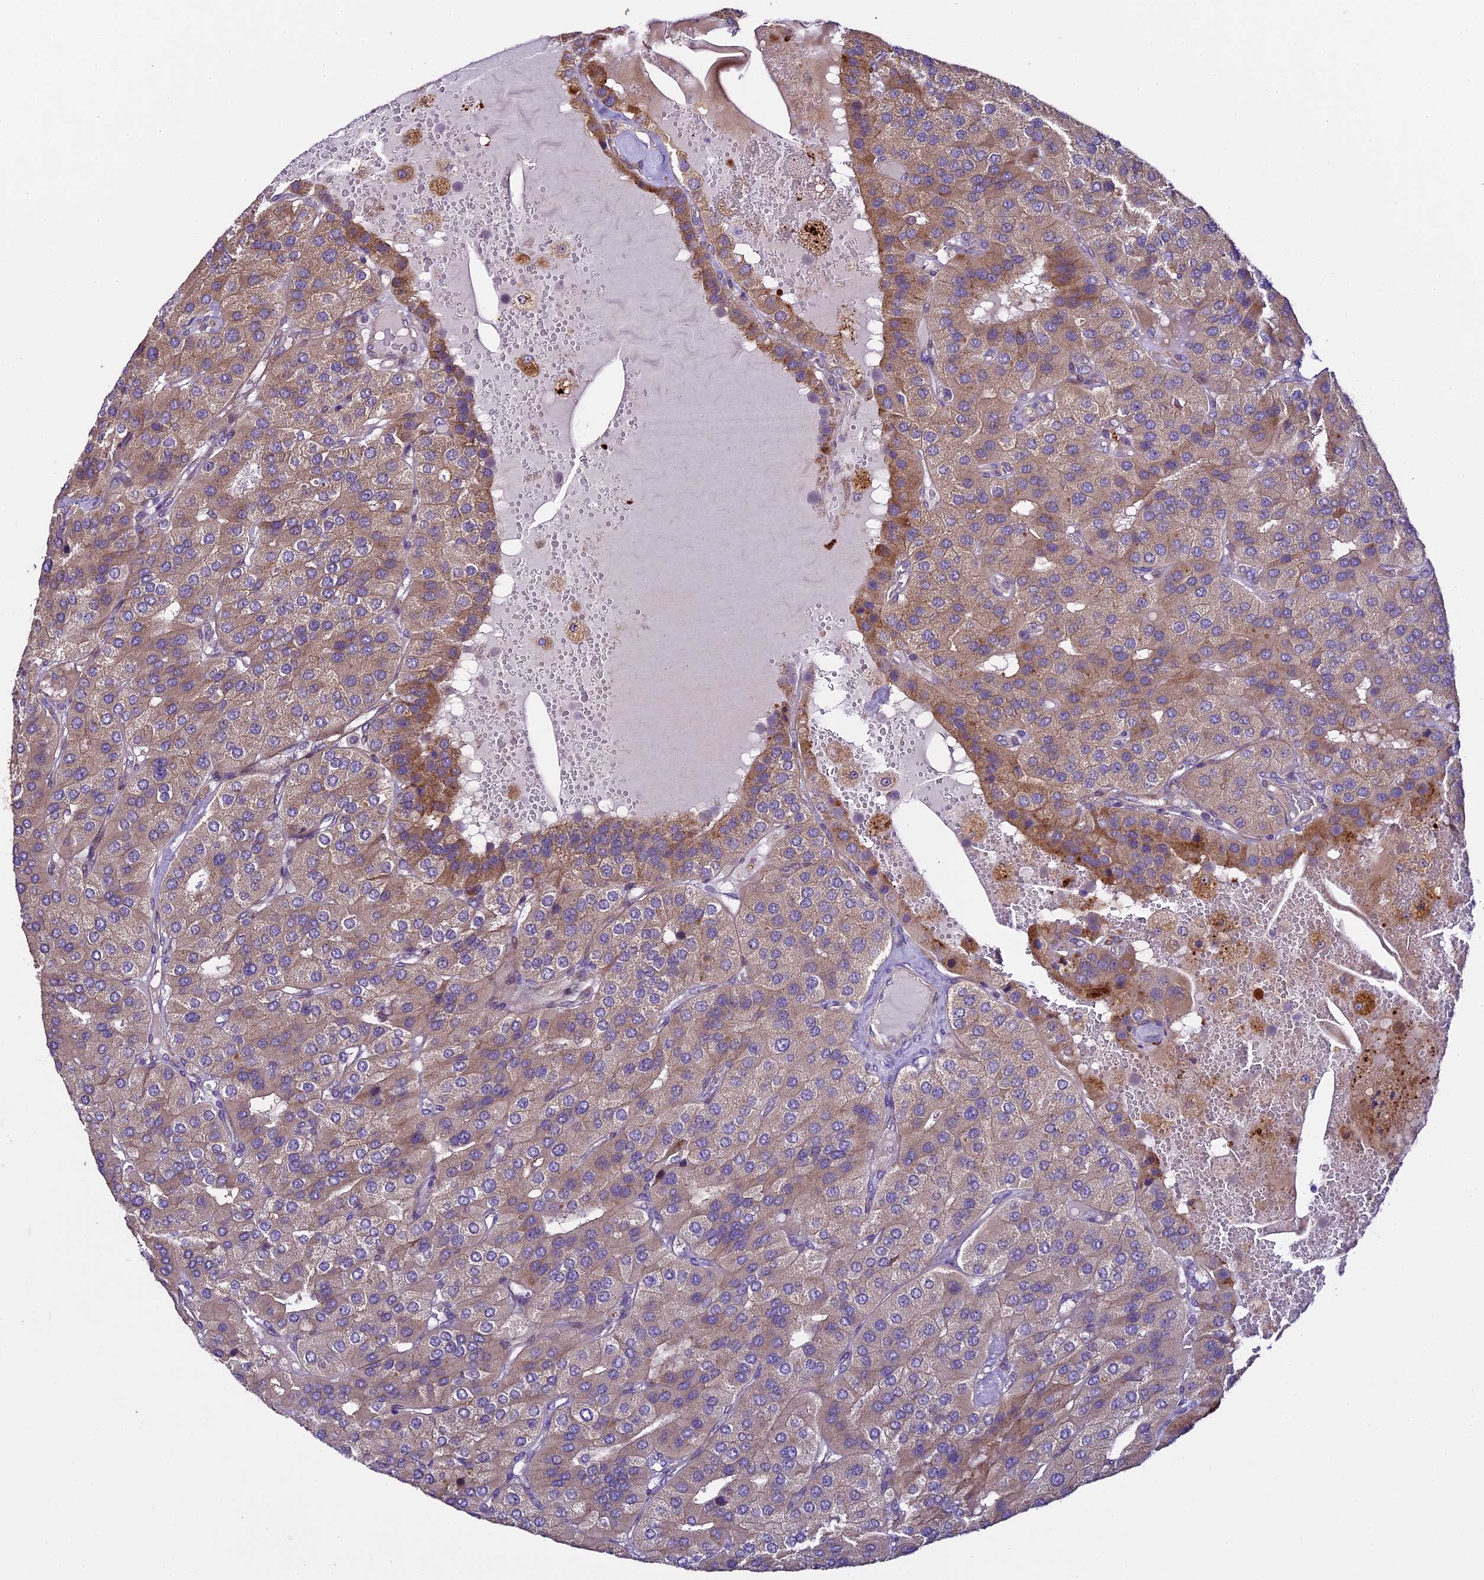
{"staining": {"intensity": "moderate", "quantity": "25%-75%", "location": "cytoplasmic/membranous"}, "tissue": "parathyroid gland", "cell_type": "Glandular cells", "image_type": "normal", "snomed": [{"axis": "morphology", "description": "Normal tissue, NOS"}, {"axis": "morphology", "description": "Adenoma, NOS"}, {"axis": "topography", "description": "Parathyroid gland"}], "caption": "Immunohistochemistry (IHC) (DAB) staining of normal human parathyroid gland reveals moderate cytoplasmic/membranous protein expression in about 25%-75% of glandular cells.", "gene": "SPIRE1", "patient": {"sex": "female", "age": 86}}